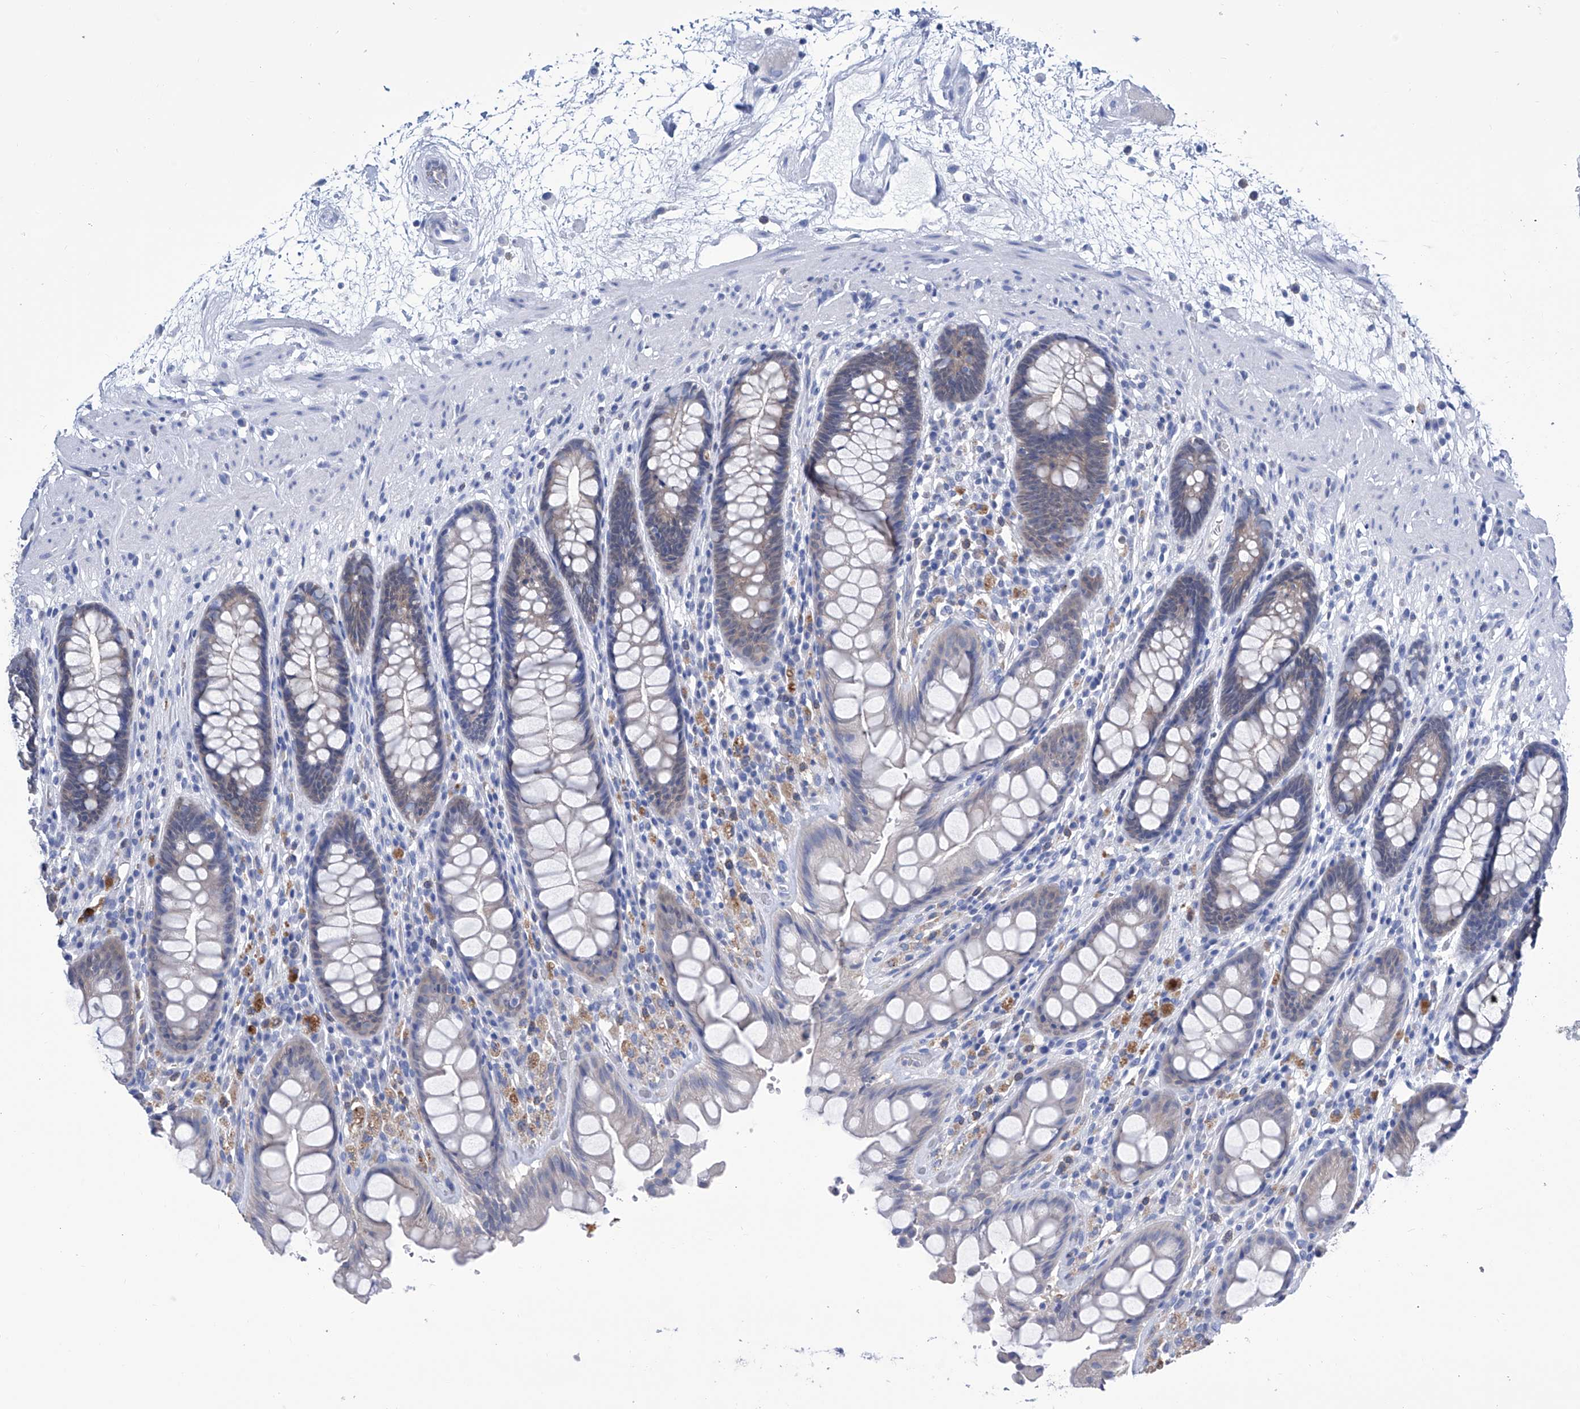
{"staining": {"intensity": "negative", "quantity": "none", "location": "none"}, "tissue": "rectum", "cell_type": "Glandular cells", "image_type": "normal", "snomed": [{"axis": "morphology", "description": "Normal tissue, NOS"}, {"axis": "topography", "description": "Rectum"}], "caption": "High magnification brightfield microscopy of unremarkable rectum stained with DAB (brown) and counterstained with hematoxylin (blue): glandular cells show no significant positivity.", "gene": "IMPA2", "patient": {"sex": "male", "age": 64}}